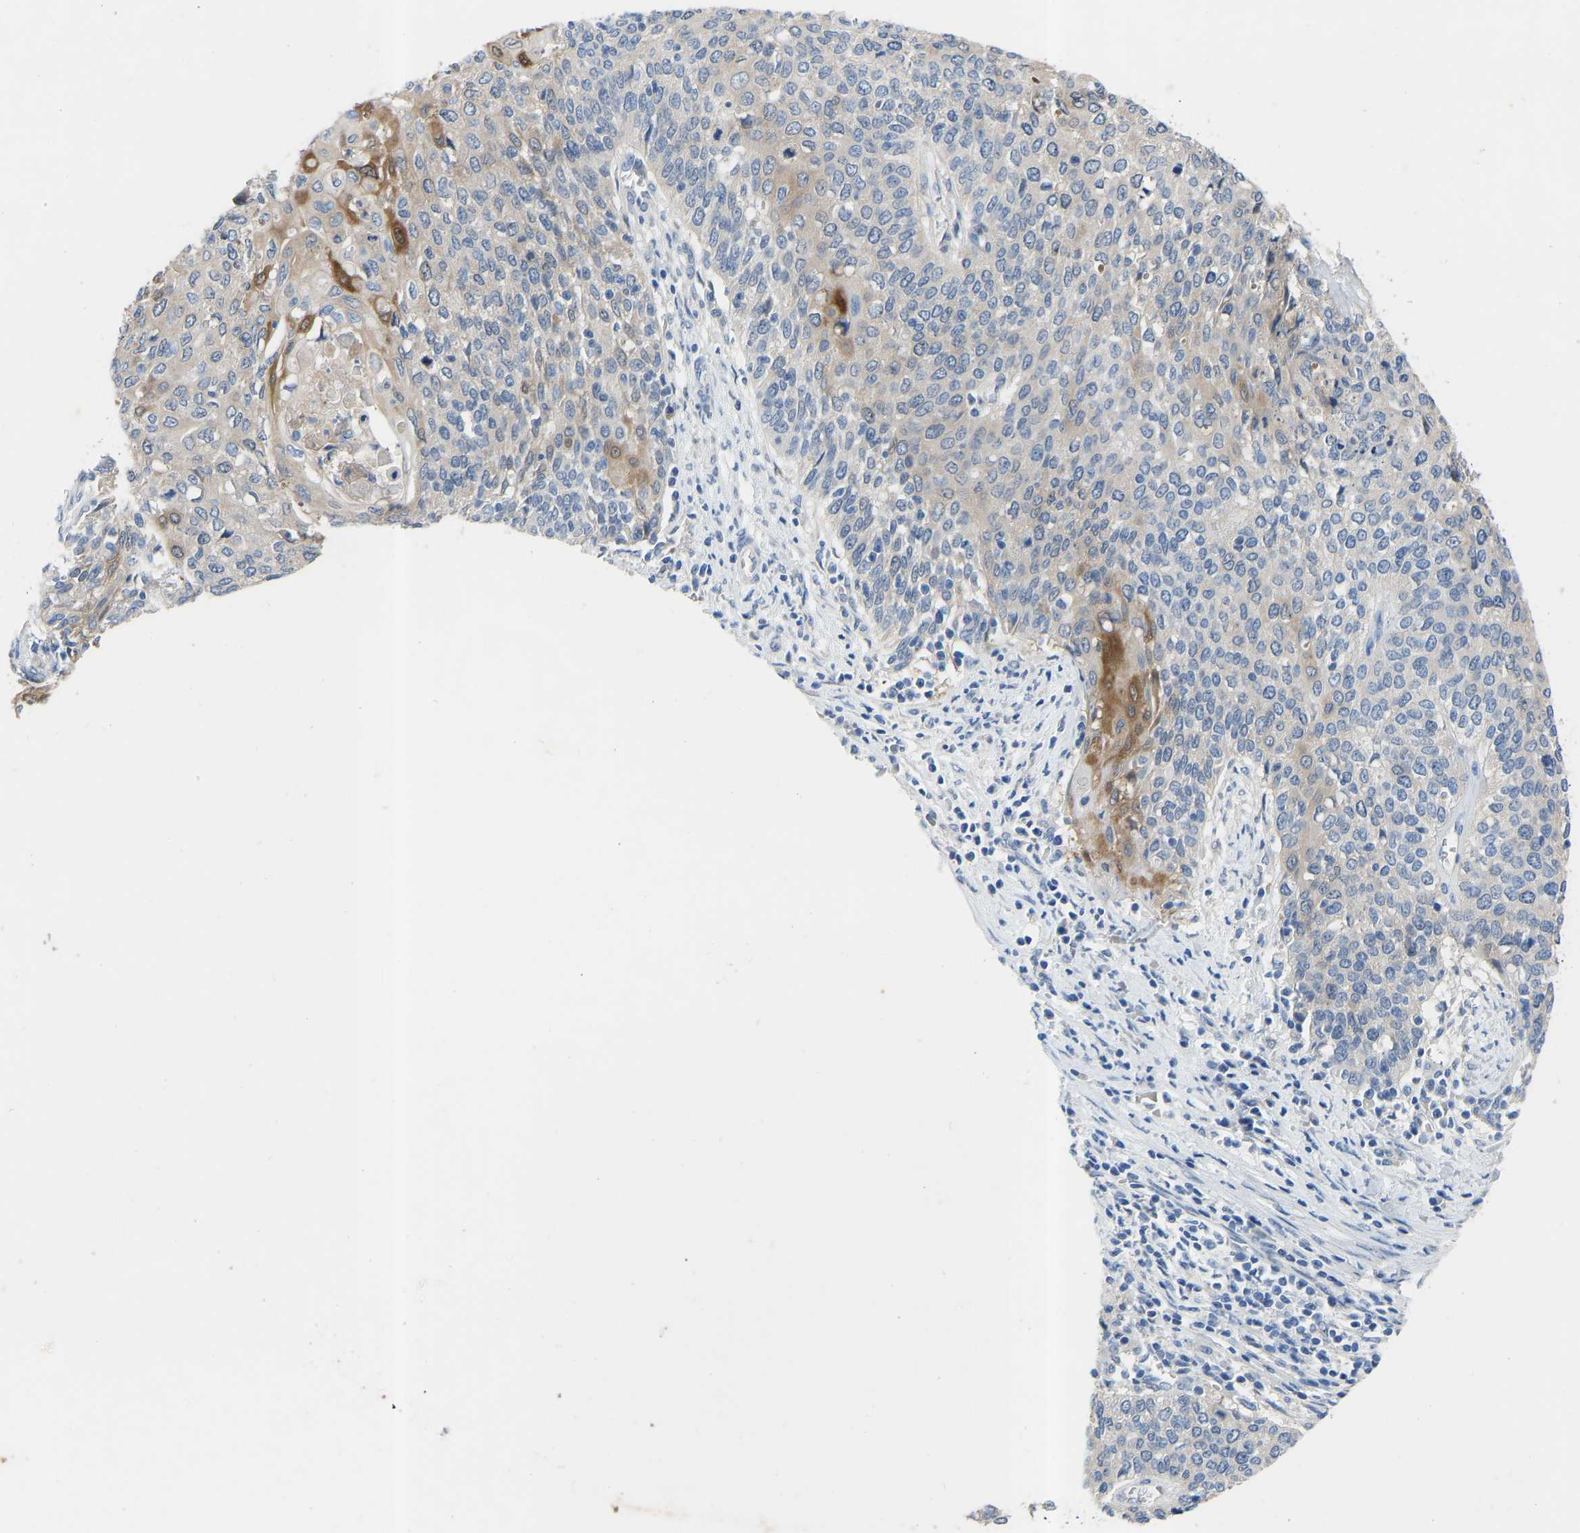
{"staining": {"intensity": "strong", "quantity": "25%-75%", "location": "cytoplasmic/membranous"}, "tissue": "cervical cancer", "cell_type": "Tumor cells", "image_type": "cancer", "snomed": [{"axis": "morphology", "description": "Squamous cell carcinoma, NOS"}, {"axis": "topography", "description": "Cervix"}], "caption": "A high-resolution image shows immunohistochemistry (IHC) staining of cervical squamous cell carcinoma, which exhibits strong cytoplasmic/membranous expression in approximately 25%-75% of tumor cells. The staining is performed using DAB brown chromogen to label protein expression. The nuclei are counter-stained blue using hematoxylin.", "gene": "RBP1", "patient": {"sex": "female", "age": 39}}